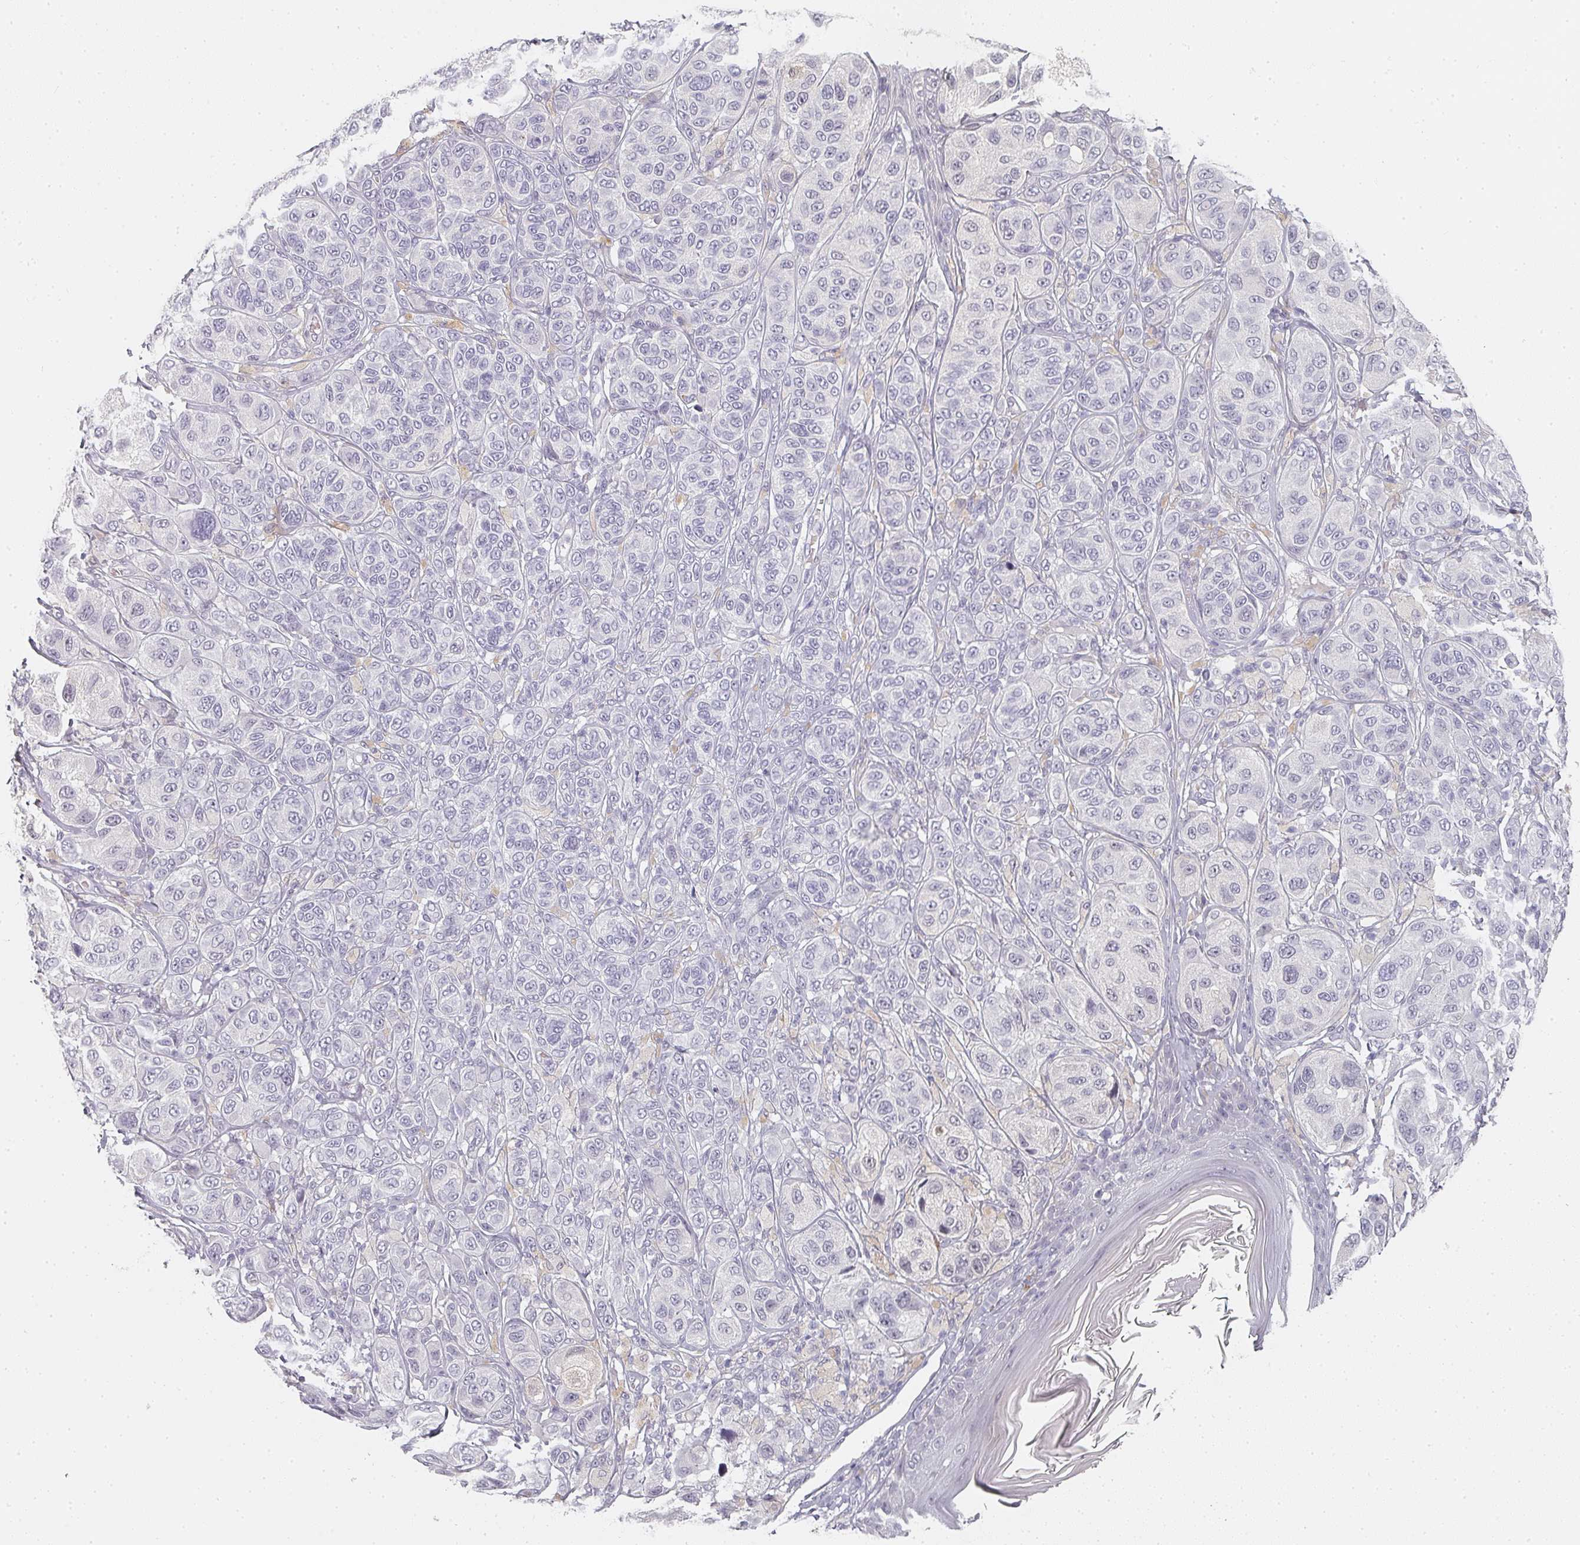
{"staining": {"intensity": "negative", "quantity": "none", "location": "none"}, "tissue": "melanoma", "cell_type": "Tumor cells", "image_type": "cancer", "snomed": [{"axis": "morphology", "description": "Malignant melanoma, NOS"}, {"axis": "topography", "description": "Skin"}], "caption": "There is no significant positivity in tumor cells of melanoma.", "gene": "SHISA2", "patient": {"sex": "male", "age": 42}}